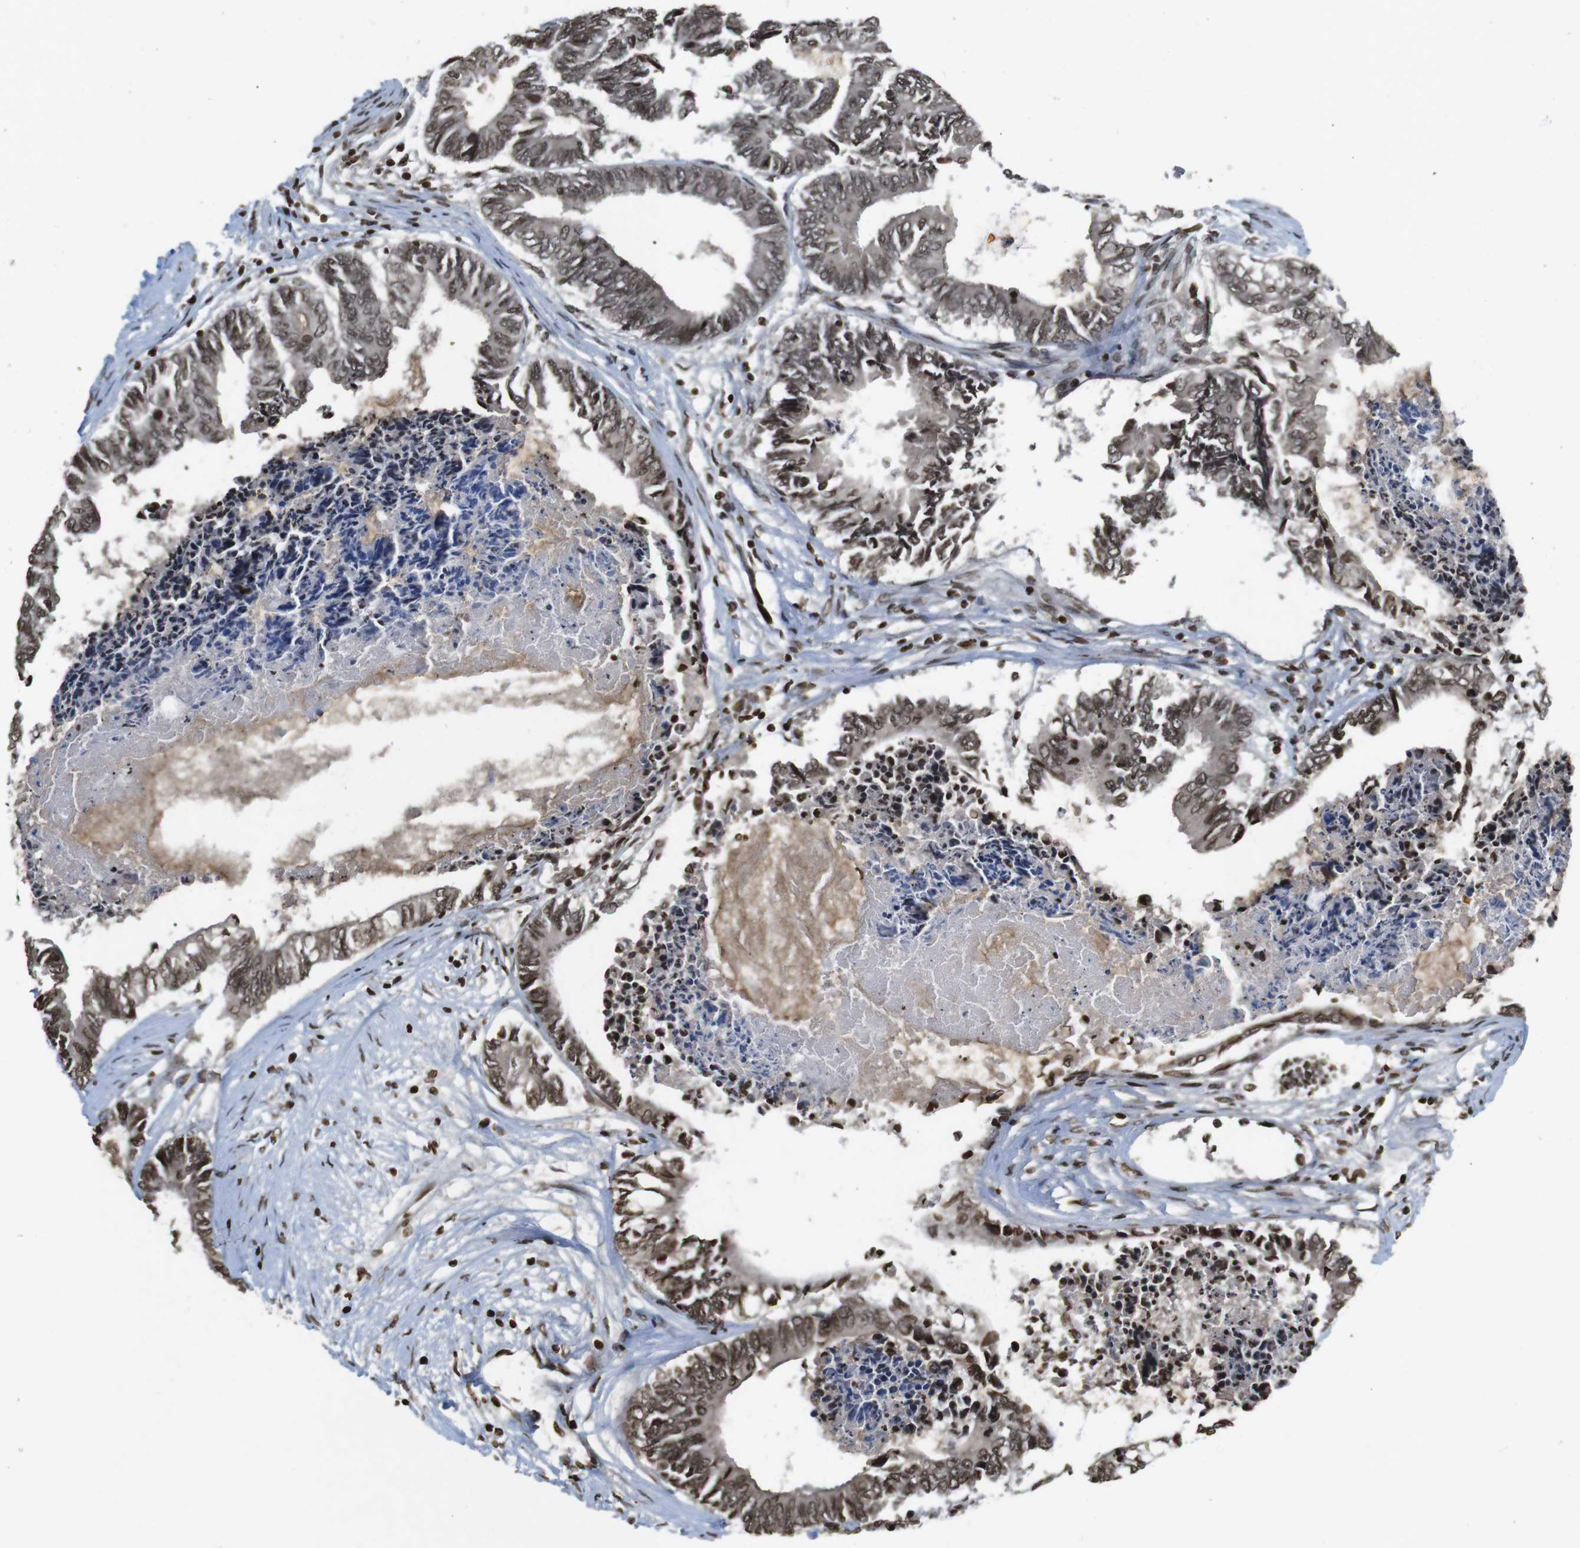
{"staining": {"intensity": "moderate", "quantity": ">75%", "location": "cytoplasmic/membranous,nuclear"}, "tissue": "colorectal cancer", "cell_type": "Tumor cells", "image_type": "cancer", "snomed": [{"axis": "morphology", "description": "Adenocarcinoma, NOS"}, {"axis": "topography", "description": "Rectum"}], "caption": "Colorectal cancer (adenocarcinoma) tissue demonstrates moderate cytoplasmic/membranous and nuclear positivity in approximately >75% of tumor cells", "gene": "FOXA3", "patient": {"sex": "male", "age": 63}}